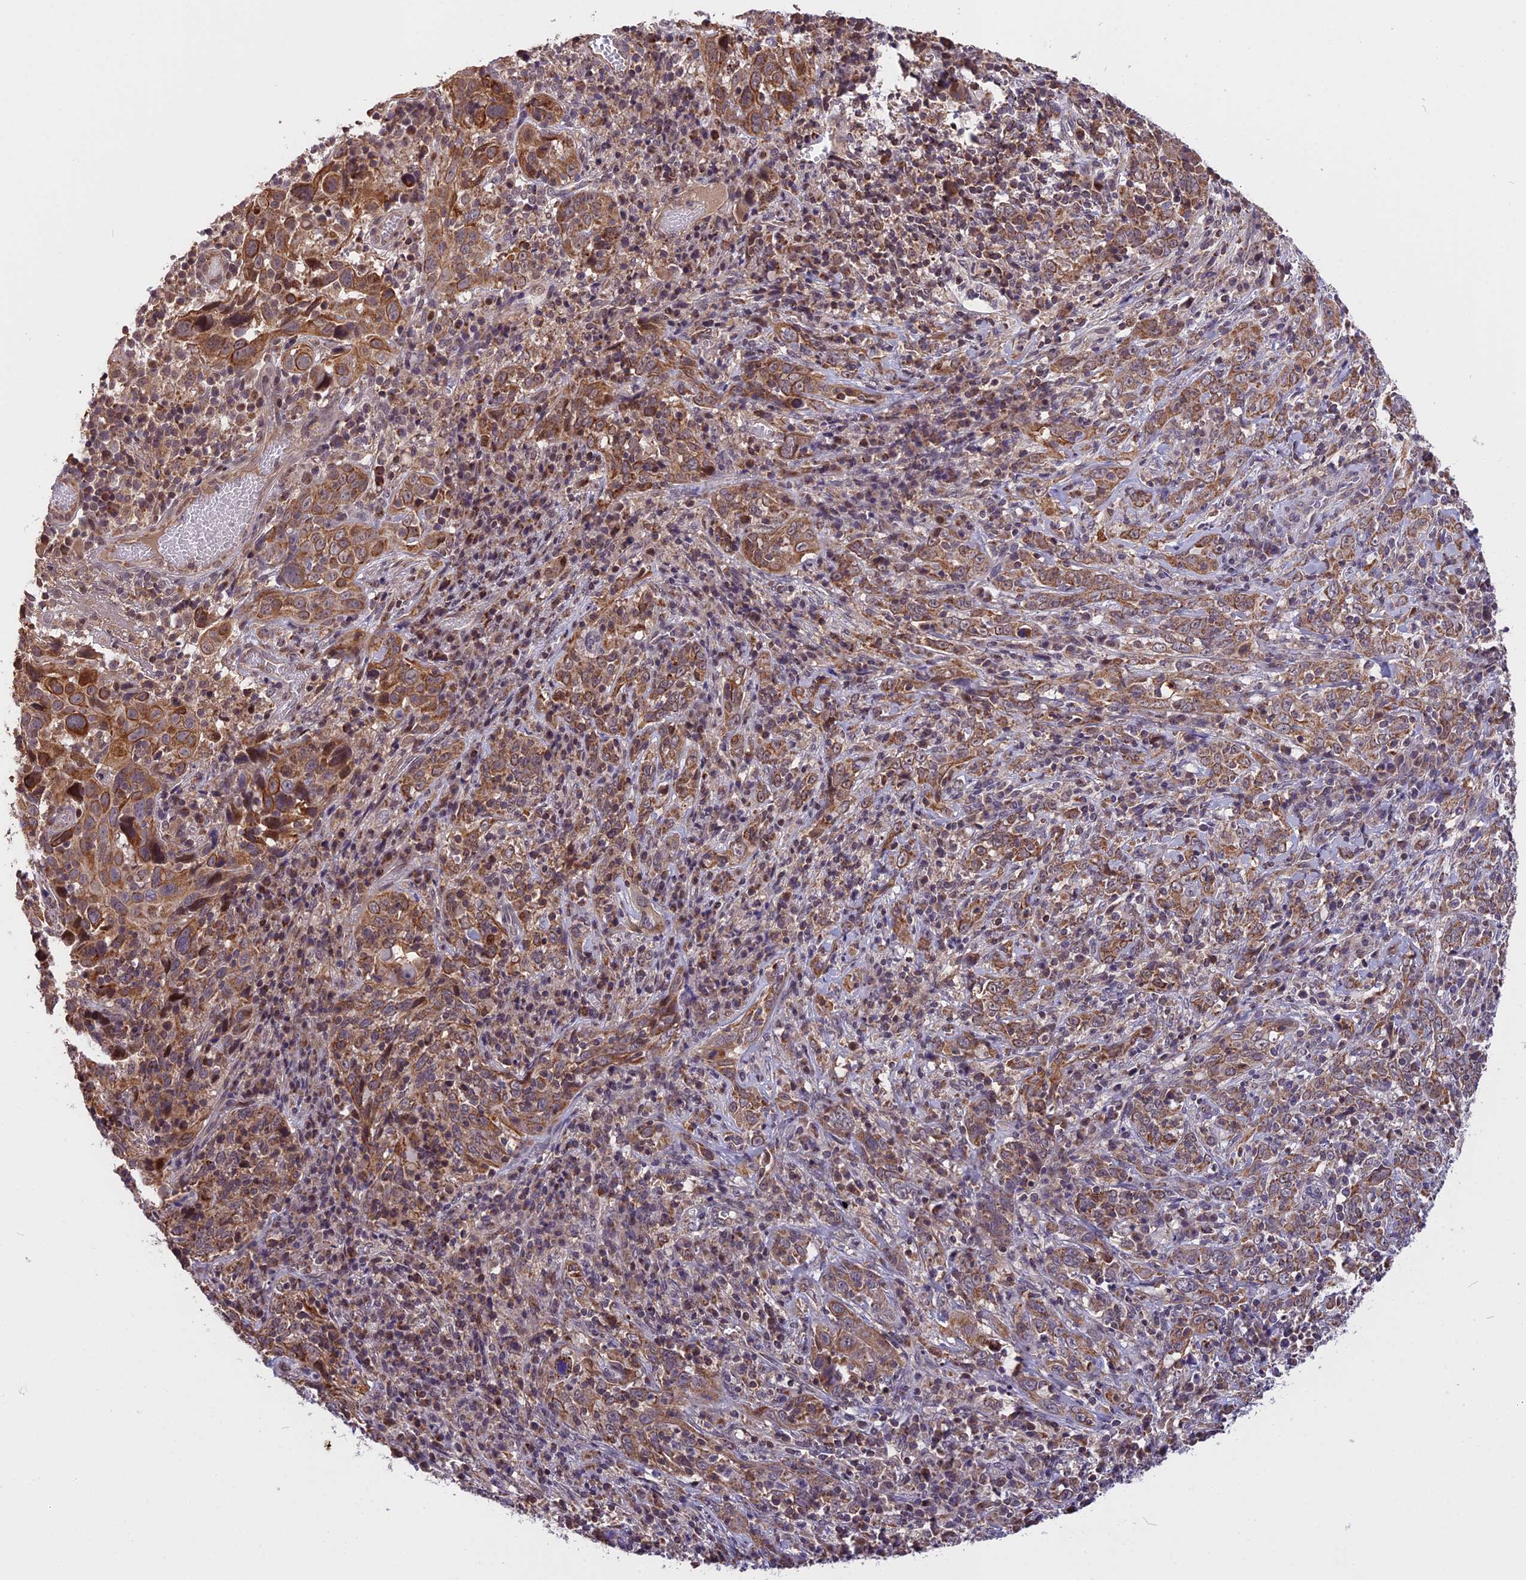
{"staining": {"intensity": "moderate", "quantity": ">75%", "location": "cytoplasmic/membranous"}, "tissue": "cervical cancer", "cell_type": "Tumor cells", "image_type": "cancer", "snomed": [{"axis": "morphology", "description": "Squamous cell carcinoma, NOS"}, {"axis": "topography", "description": "Cervix"}], "caption": "Squamous cell carcinoma (cervical) tissue reveals moderate cytoplasmic/membranous expression in about >75% of tumor cells, visualized by immunohistochemistry.", "gene": "RERGL", "patient": {"sex": "female", "age": 46}}